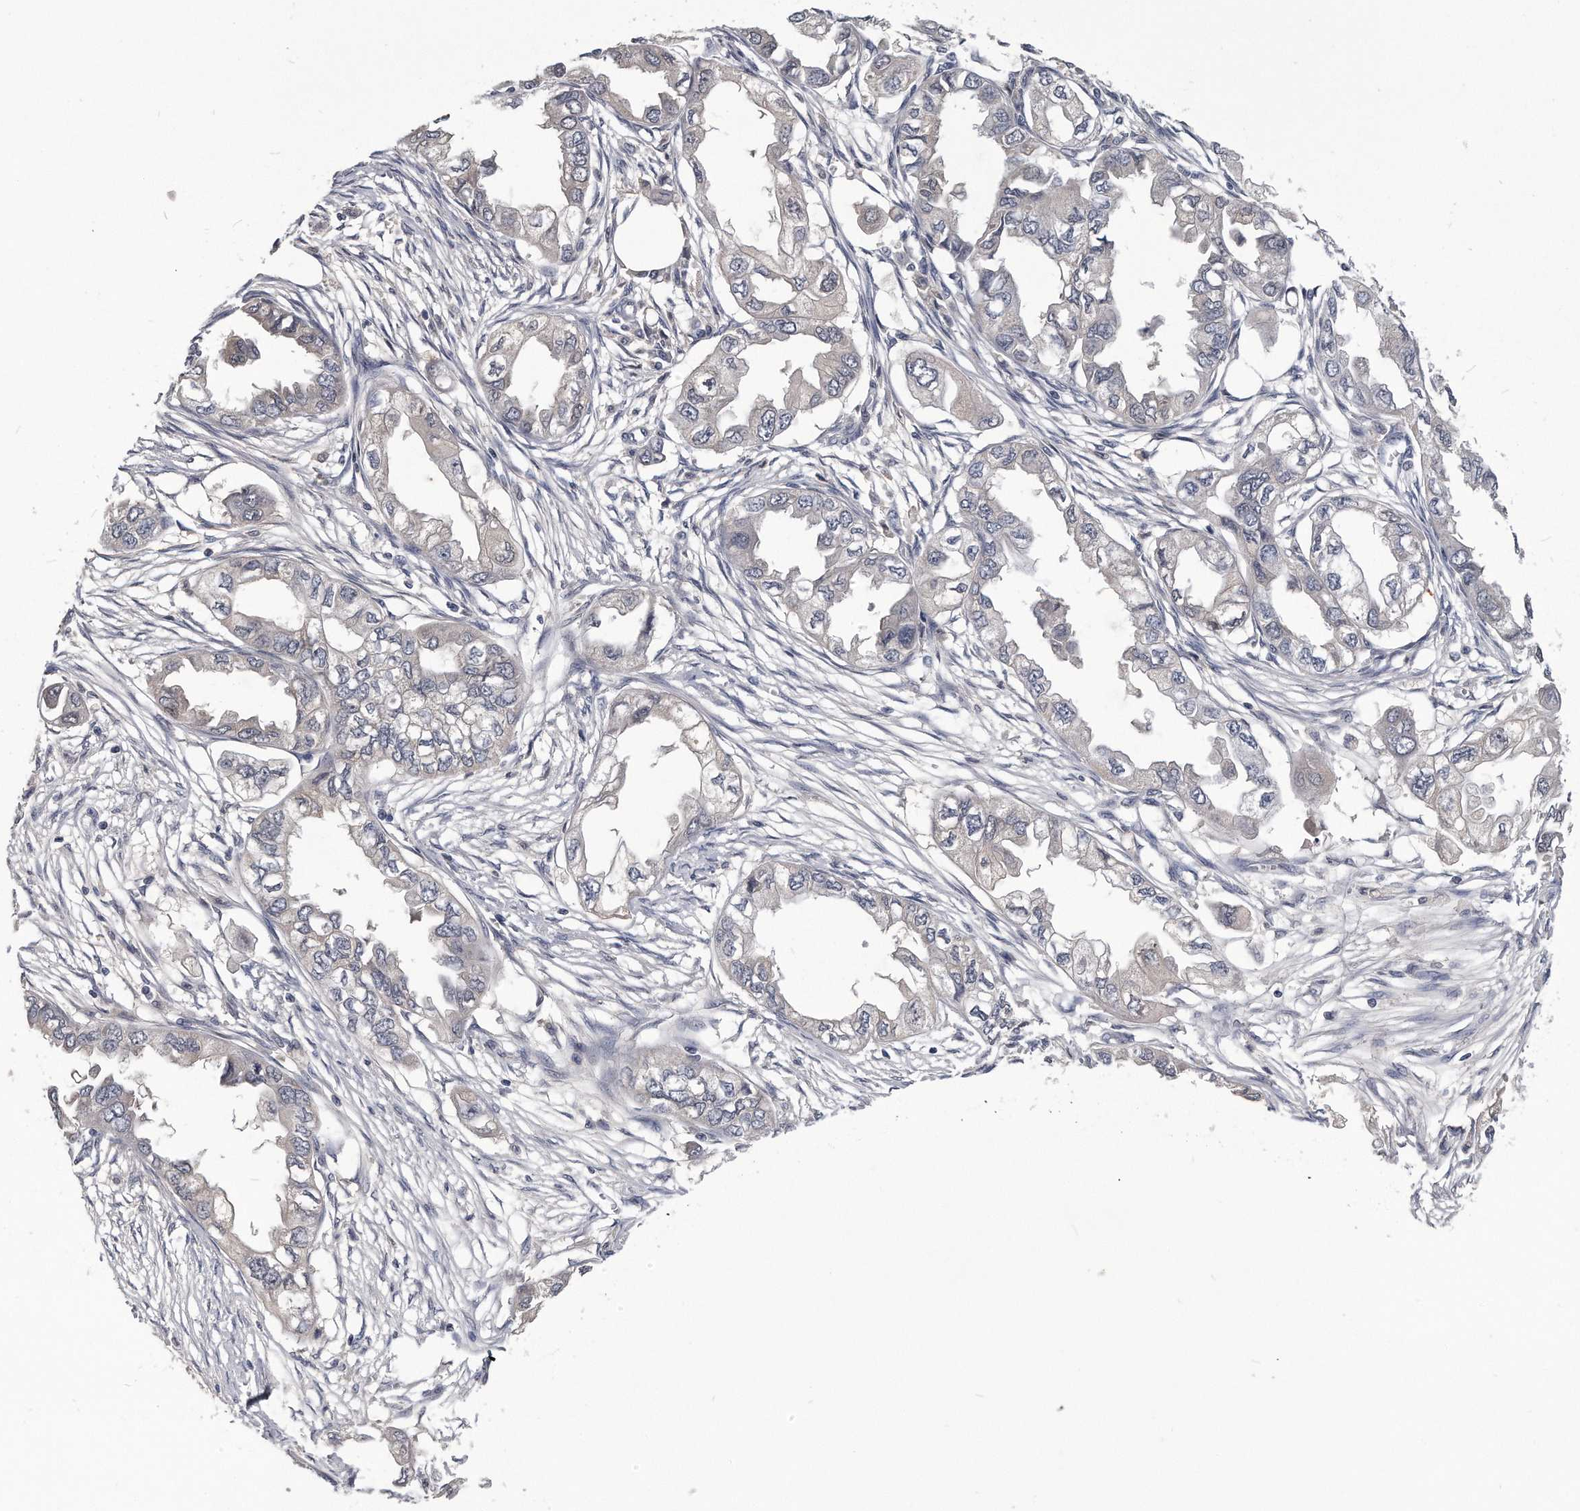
{"staining": {"intensity": "negative", "quantity": "none", "location": "none"}, "tissue": "endometrial cancer", "cell_type": "Tumor cells", "image_type": "cancer", "snomed": [{"axis": "morphology", "description": "Adenocarcinoma, NOS"}, {"axis": "topography", "description": "Endometrium"}], "caption": "DAB immunohistochemical staining of adenocarcinoma (endometrial) exhibits no significant positivity in tumor cells. (Immunohistochemistry (ihc), brightfield microscopy, high magnification).", "gene": "PDXK", "patient": {"sex": "female", "age": 67}}